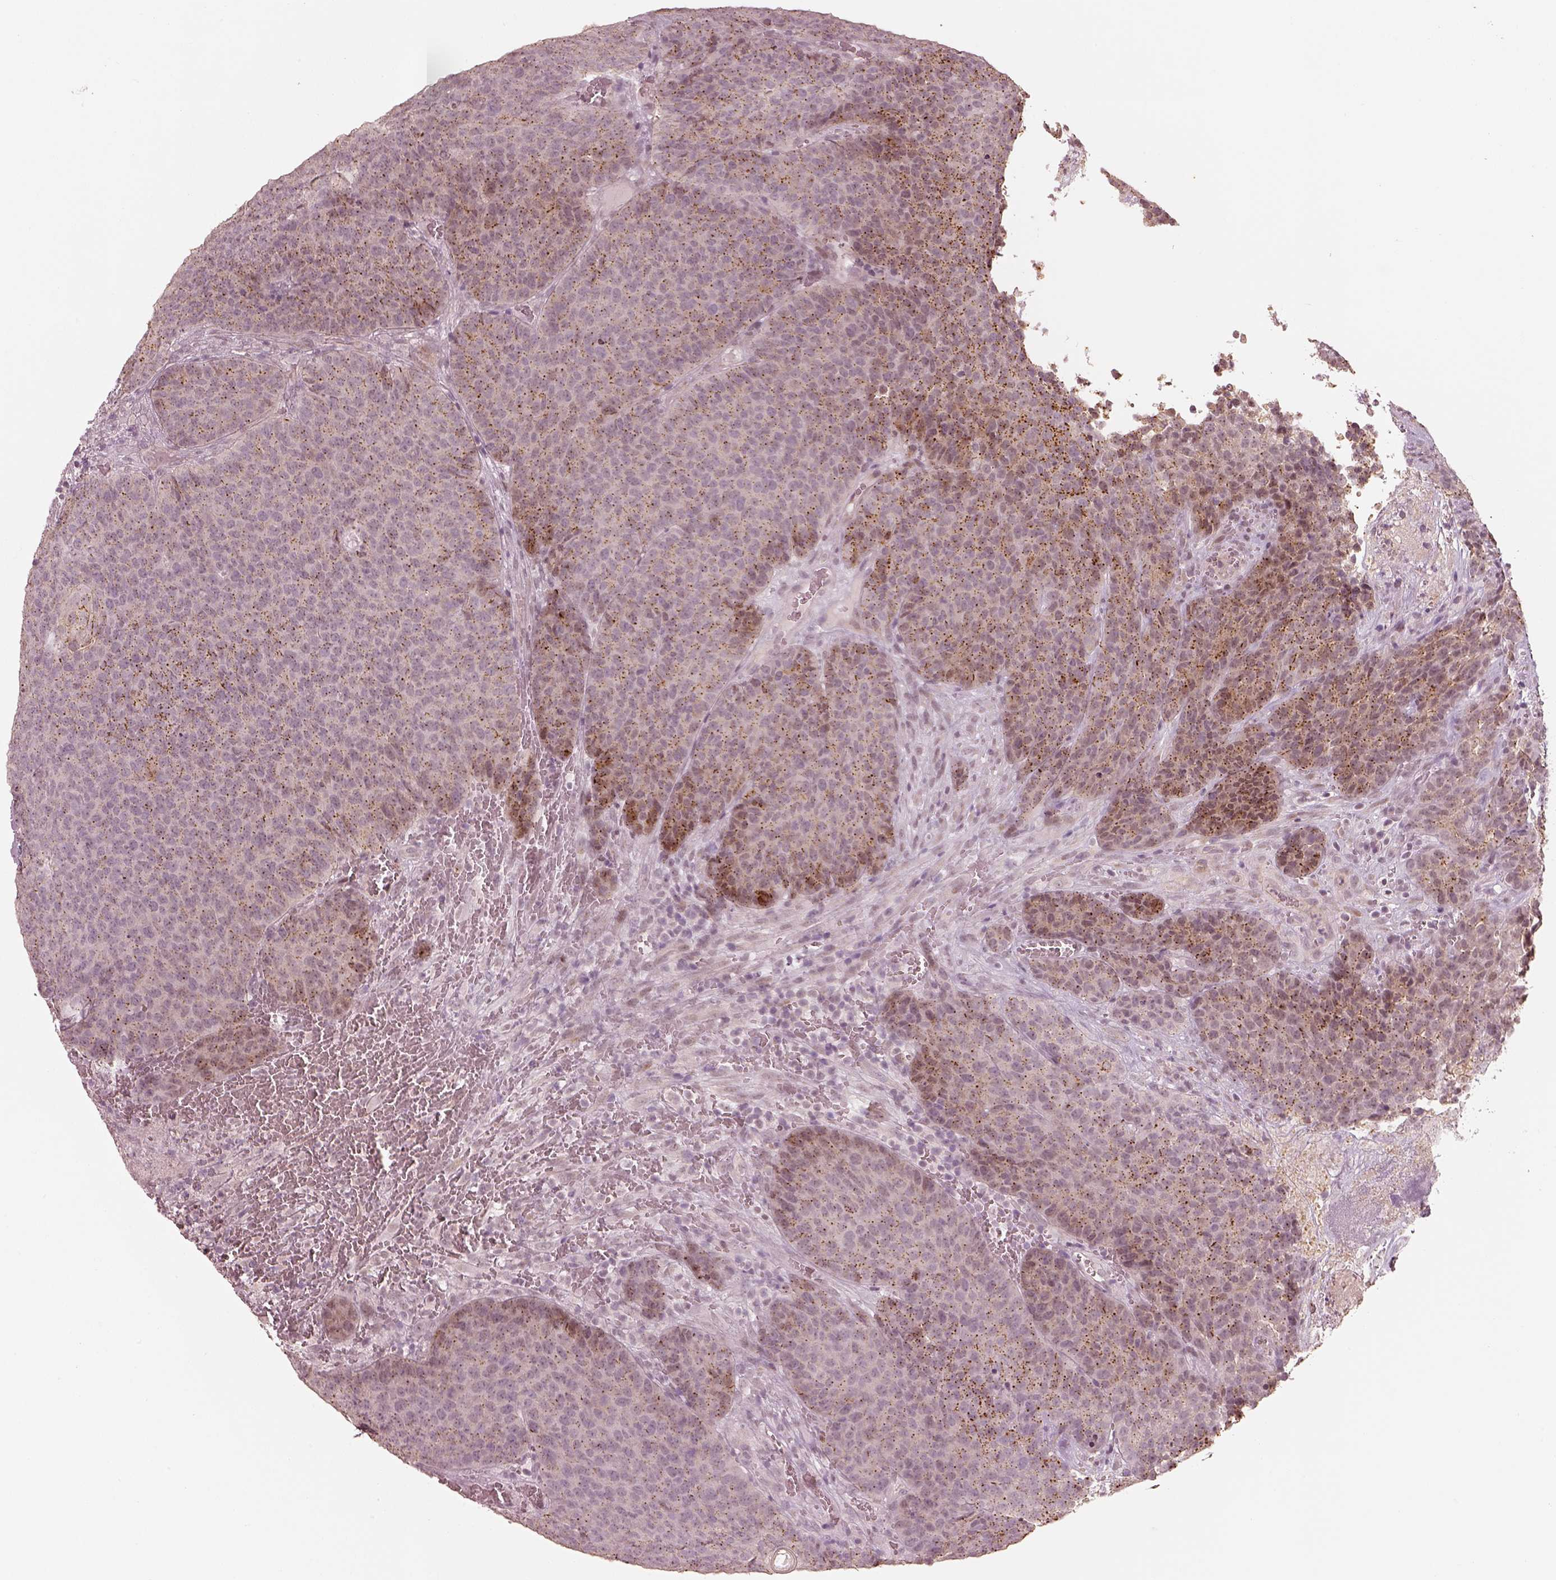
{"staining": {"intensity": "strong", "quantity": "25%-75%", "location": "cytoplasmic/membranous"}, "tissue": "urothelial cancer", "cell_type": "Tumor cells", "image_type": "cancer", "snomed": [{"axis": "morphology", "description": "Urothelial carcinoma, Low grade"}, {"axis": "topography", "description": "Urinary bladder"}], "caption": "This image exhibits immunohistochemistry (IHC) staining of urothelial cancer, with high strong cytoplasmic/membranous expression in about 25%-75% of tumor cells.", "gene": "SLC7A4", "patient": {"sex": "female", "age": 62}}